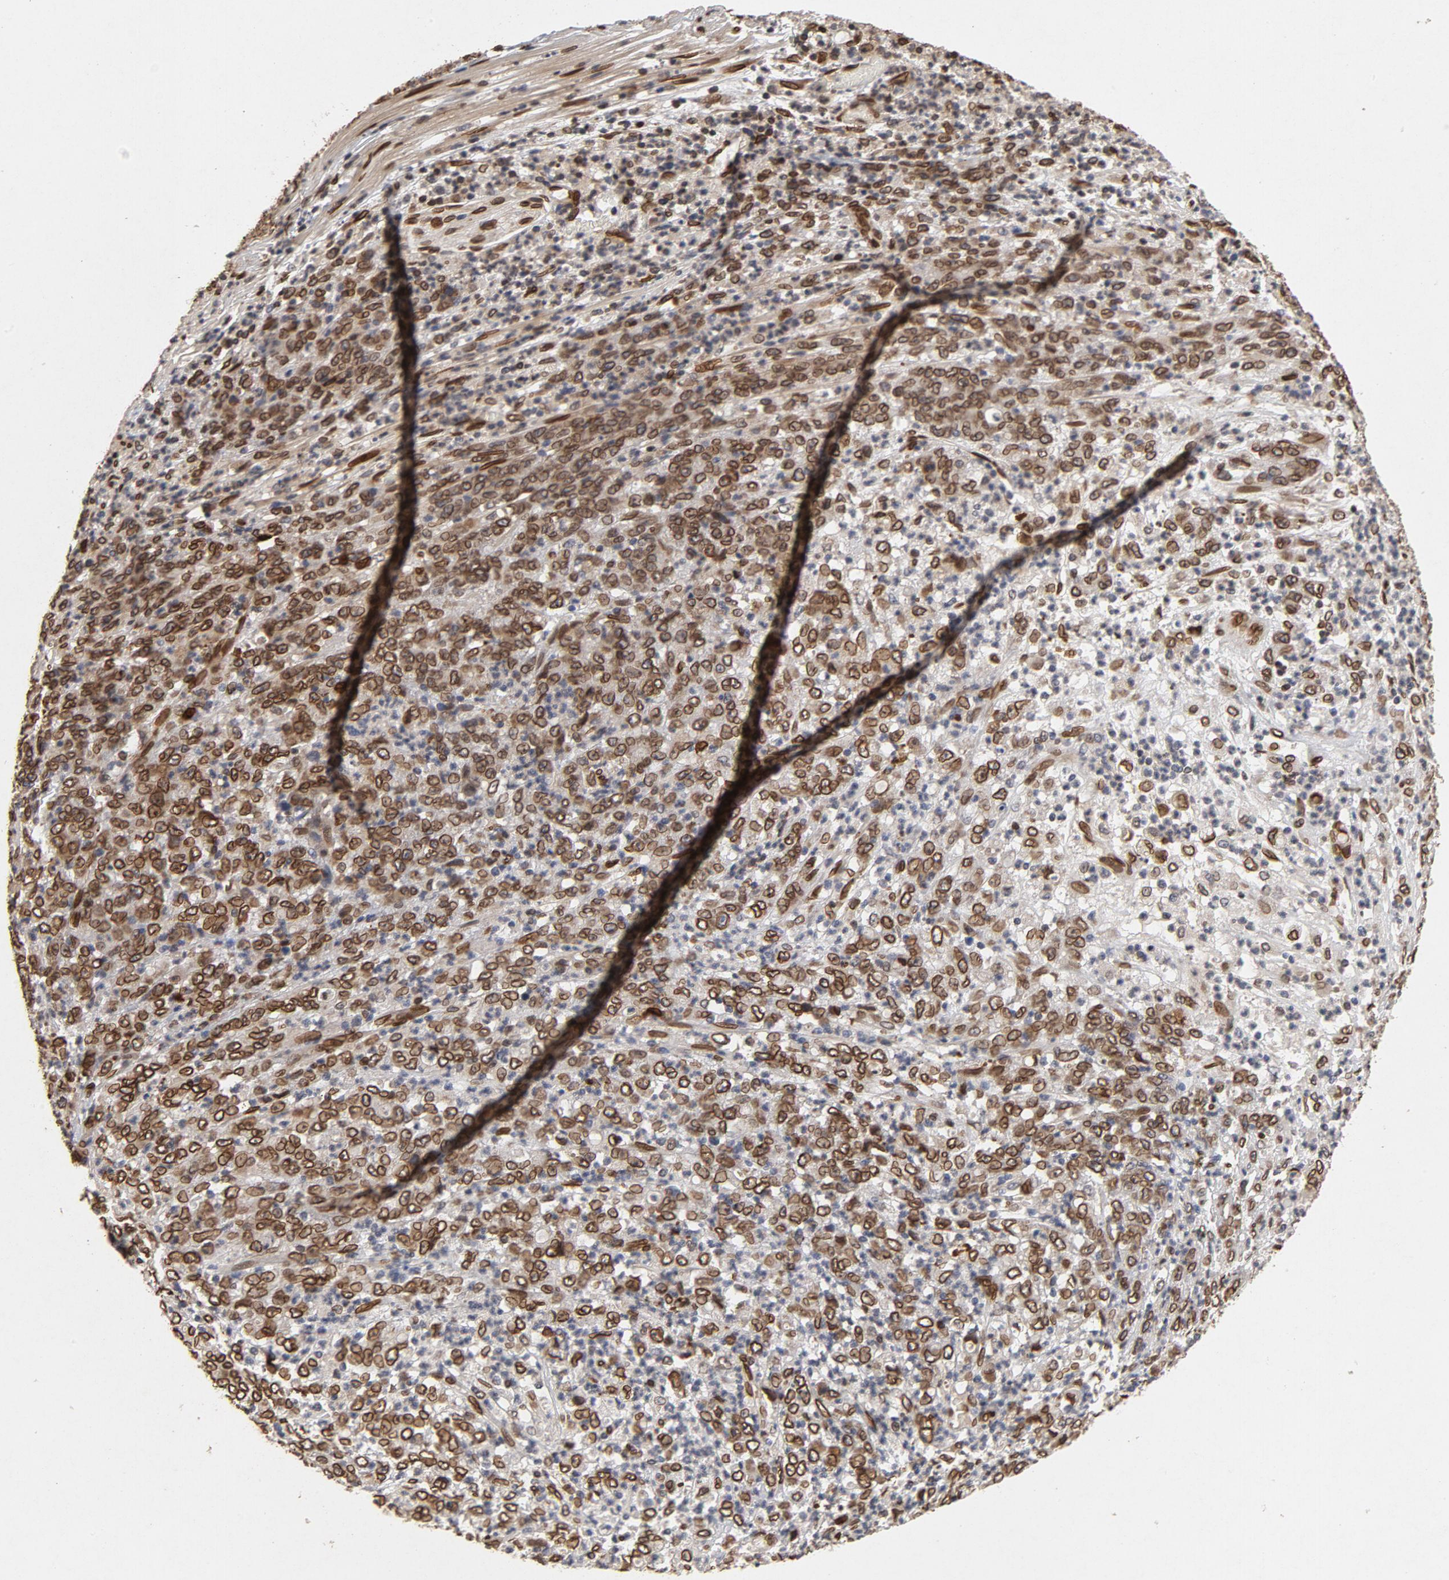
{"staining": {"intensity": "strong", "quantity": ">75%", "location": "cytoplasmic/membranous,nuclear"}, "tissue": "stomach cancer", "cell_type": "Tumor cells", "image_type": "cancer", "snomed": [{"axis": "morphology", "description": "Adenocarcinoma, NOS"}, {"axis": "topography", "description": "Stomach, lower"}], "caption": "An image of human stomach cancer (adenocarcinoma) stained for a protein displays strong cytoplasmic/membranous and nuclear brown staining in tumor cells. (Stains: DAB in brown, nuclei in blue, Microscopy: brightfield microscopy at high magnification).", "gene": "LMNA", "patient": {"sex": "female", "age": 71}}